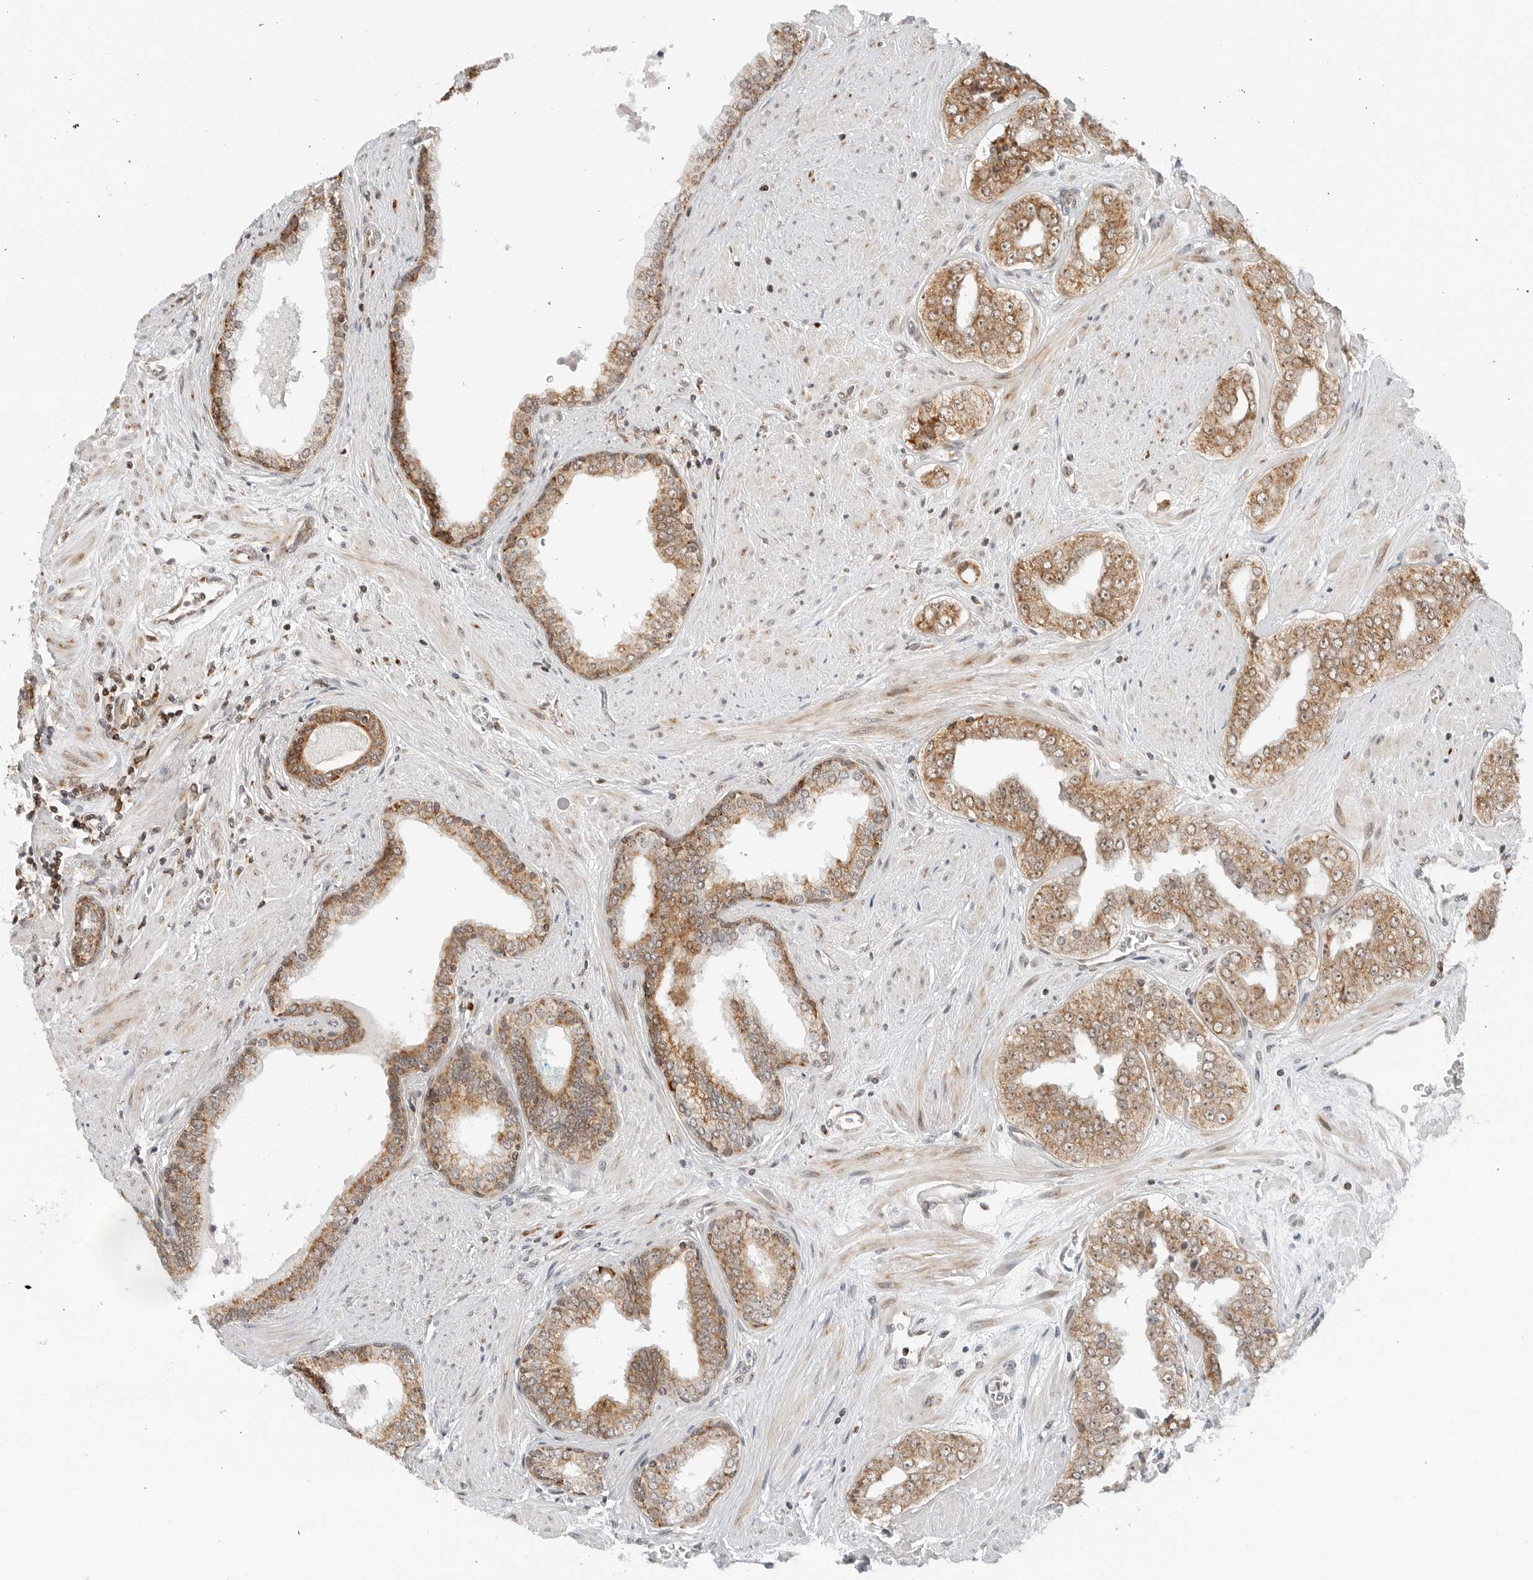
{"staining": {"intensity": "moderate", "quantity": ">75%", "location": "cytoplasmic/membranous"}, "tissue": "prostate cancer", "cell_type": "Tumor cells", "image_type": "cancer", "snomed": [{"axis": "morphology", "description": "Adenocarcinoma, High grade"}, {"axis": "topography", "description": "Prostate"}], "caption": "About >75% of tumor cells in prostate cancer show moderate cytoplasmic/membranous protein staining as visualized by brown immunohistochemical staining.", "gene": "POLR3GL", "patient": {"sex": "male", "age": 71}}